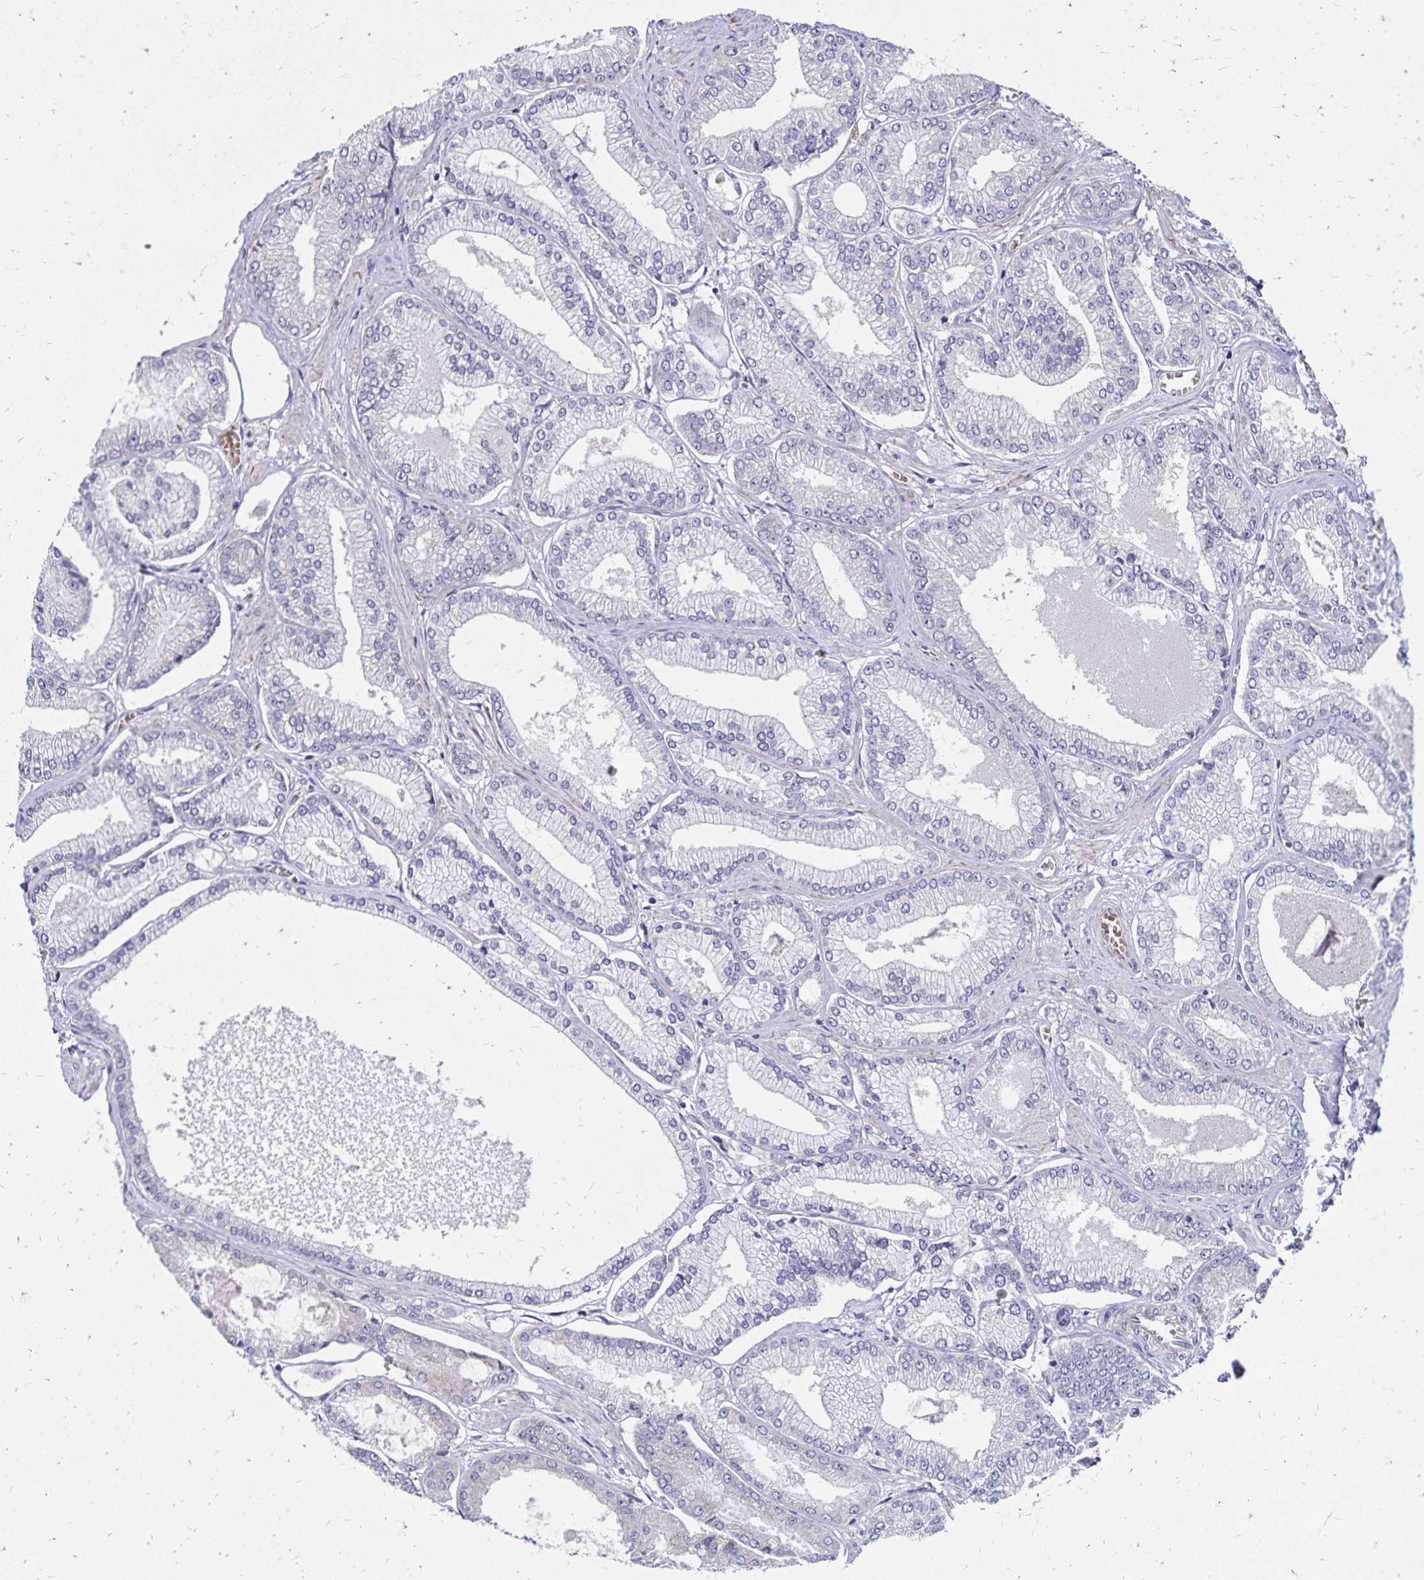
{"staining": {"intensity": "negative", "quantity": "none", "location": "none"}, "tissue": "prostate cancer", "cell_type": "Tumor cells", "image_type": "cancer", "snomed": [{"axis": "morphology", "description": "Adenocarcinoma, Low grade"}, {"axis": "topography", "description": "Prostate"}], "caption": "Immunohistochemistry (IHC) histopathology image of human low-grade adenocarcinoma (prostate) stained for a protein (brown), which displays no positivity in tumor cells. (Stains: DAB (3,3'-diaminobenzidine) IHC with hematoxylin counter stain, Microscopy: brightfield microscopy at high magnification).", "gene": "FSD1", "patient": {"sex": "male", "age": 55}}